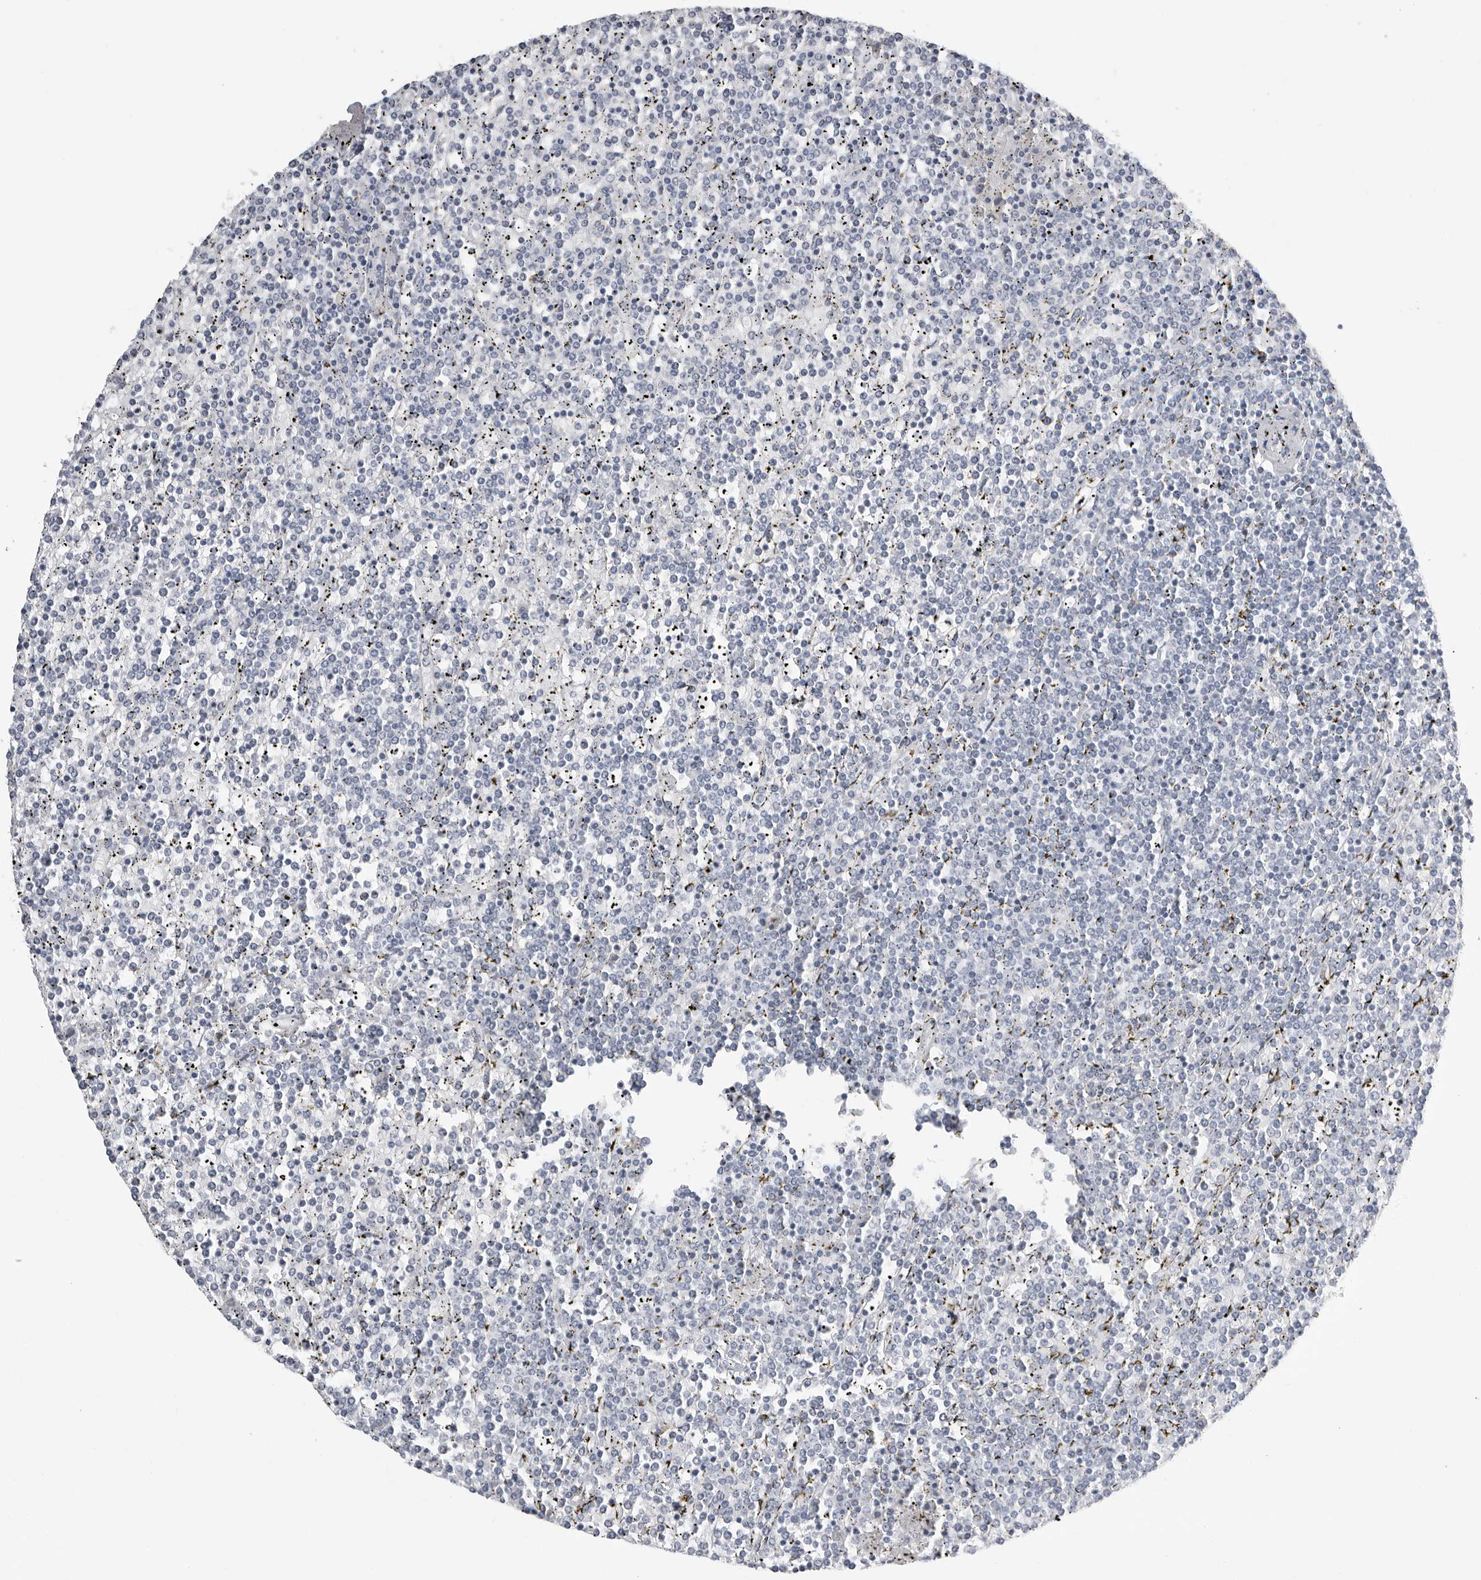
{"staining": {"intensity": "negative", "quantity": "none", "location": "none"}, "tissue": "lymphoma", "cell_type": "Tumor cells", "image_type": "cancer", "snomed": [{"axis": "morphology", "description": "Malignant lymphoma, non-Hodgkin's type, Low grade"}, {"axis": "topography", "description": "Spleen"}], "caption": "This is an immunohistochemistry micrograph of malignant lymphoma, non-Hodgkin's type (low-grade). There is no positivity in tumor cells.", "gene": "SERPINF2", "patient": {"sex": "female", "age": 19}}